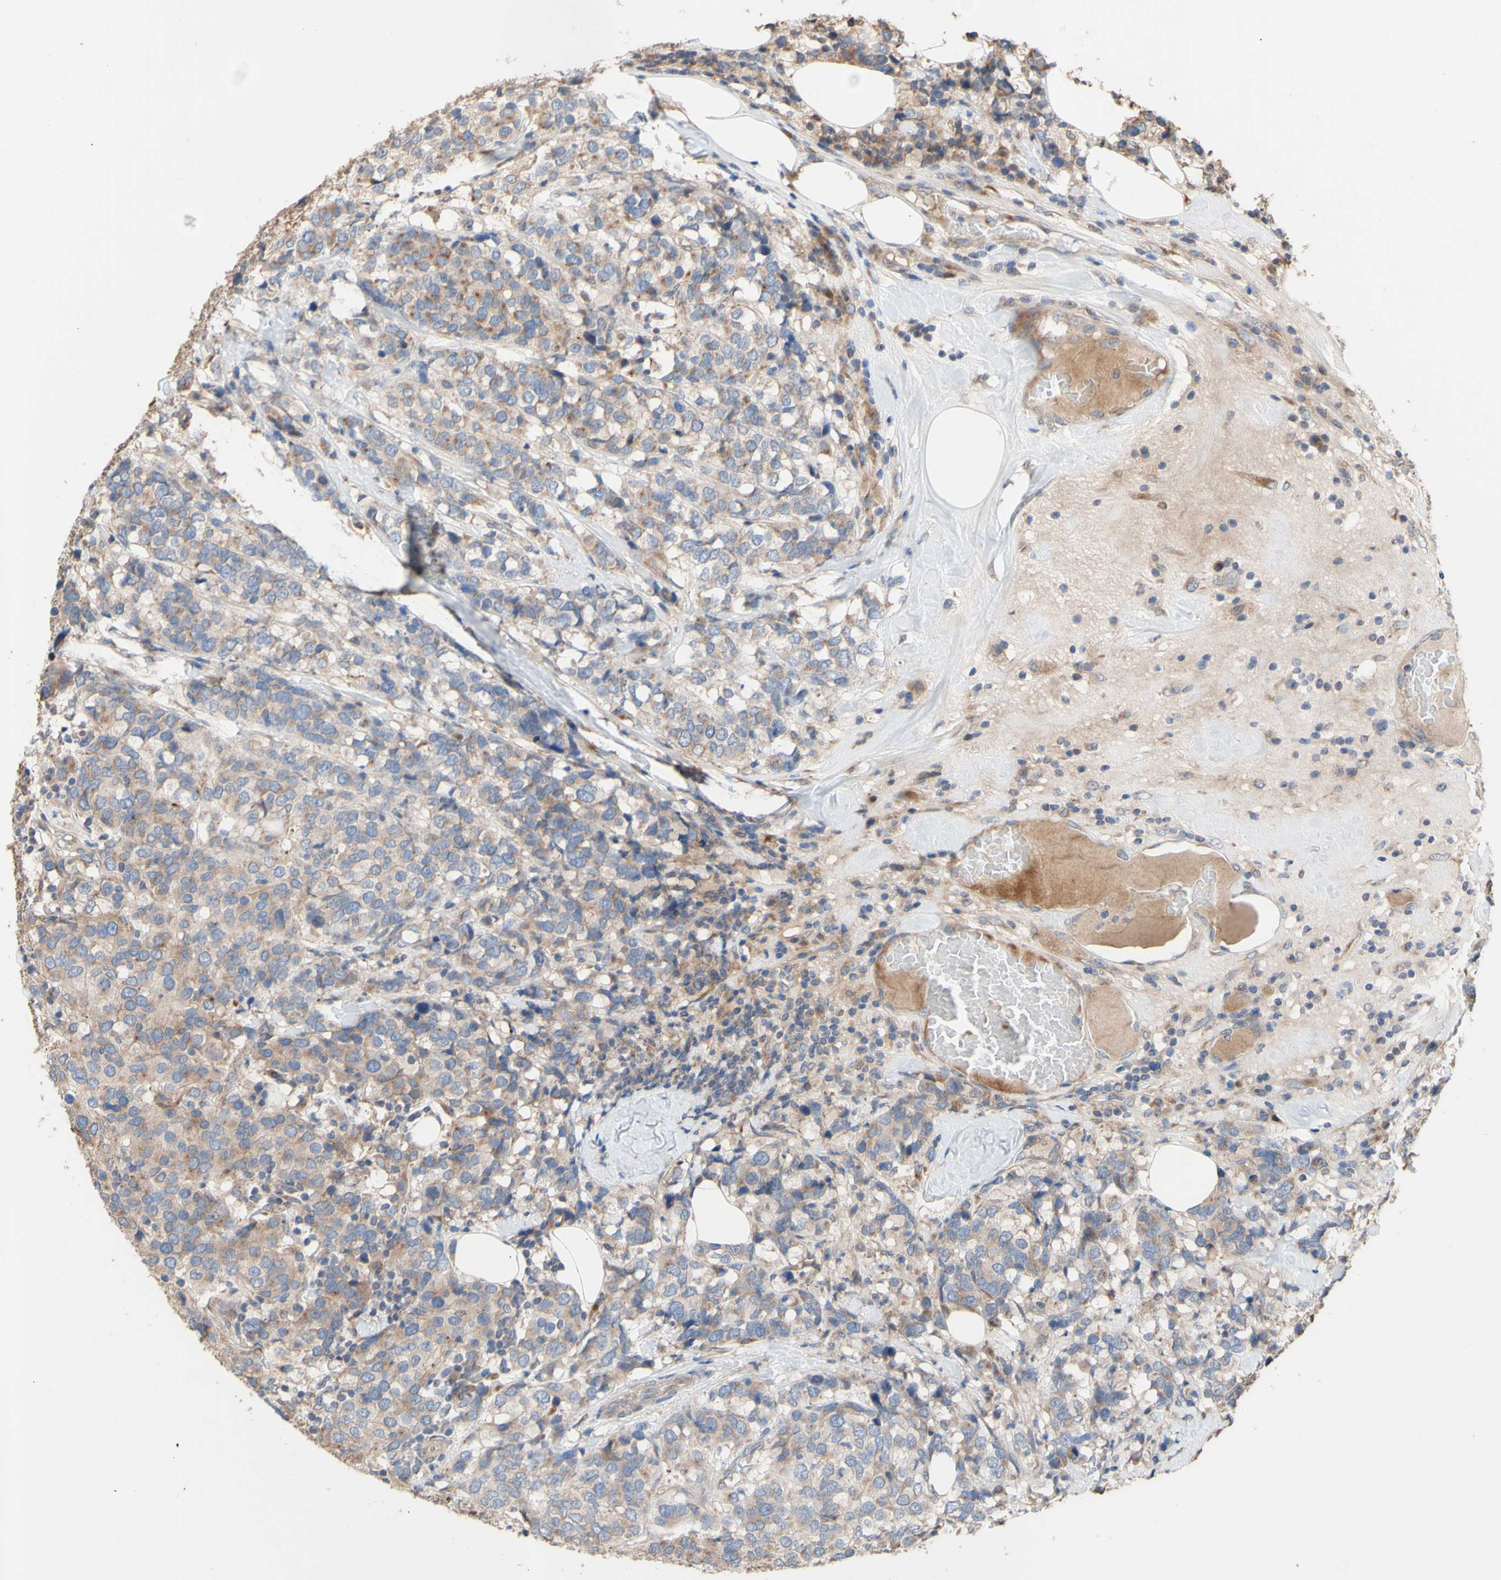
{"staining": {"intensity": "weak", "quantity": ">75%", "location": "cytoplasmic/membranous"}, "tissue": "breast cancer", "cell_type": "Tumor cells", "image_type": "cancer", "snomed": [{"axis": "morphology", "description": "Lobular carcinoma"}, {"axis": "topography", "description": "Breast"}], "caption": "IHC photomicrograph of neoplastic tissue: human breast lobular carcinoma stained using IHC displays low levels of weak protein expression localized specifically in the cytoplasmic/membranous of tumor cells, appearing as a cytoplasmic/membranous brown color.", "gene": "NECTIN3", "patient": {"sex": "female", "age": 59}}